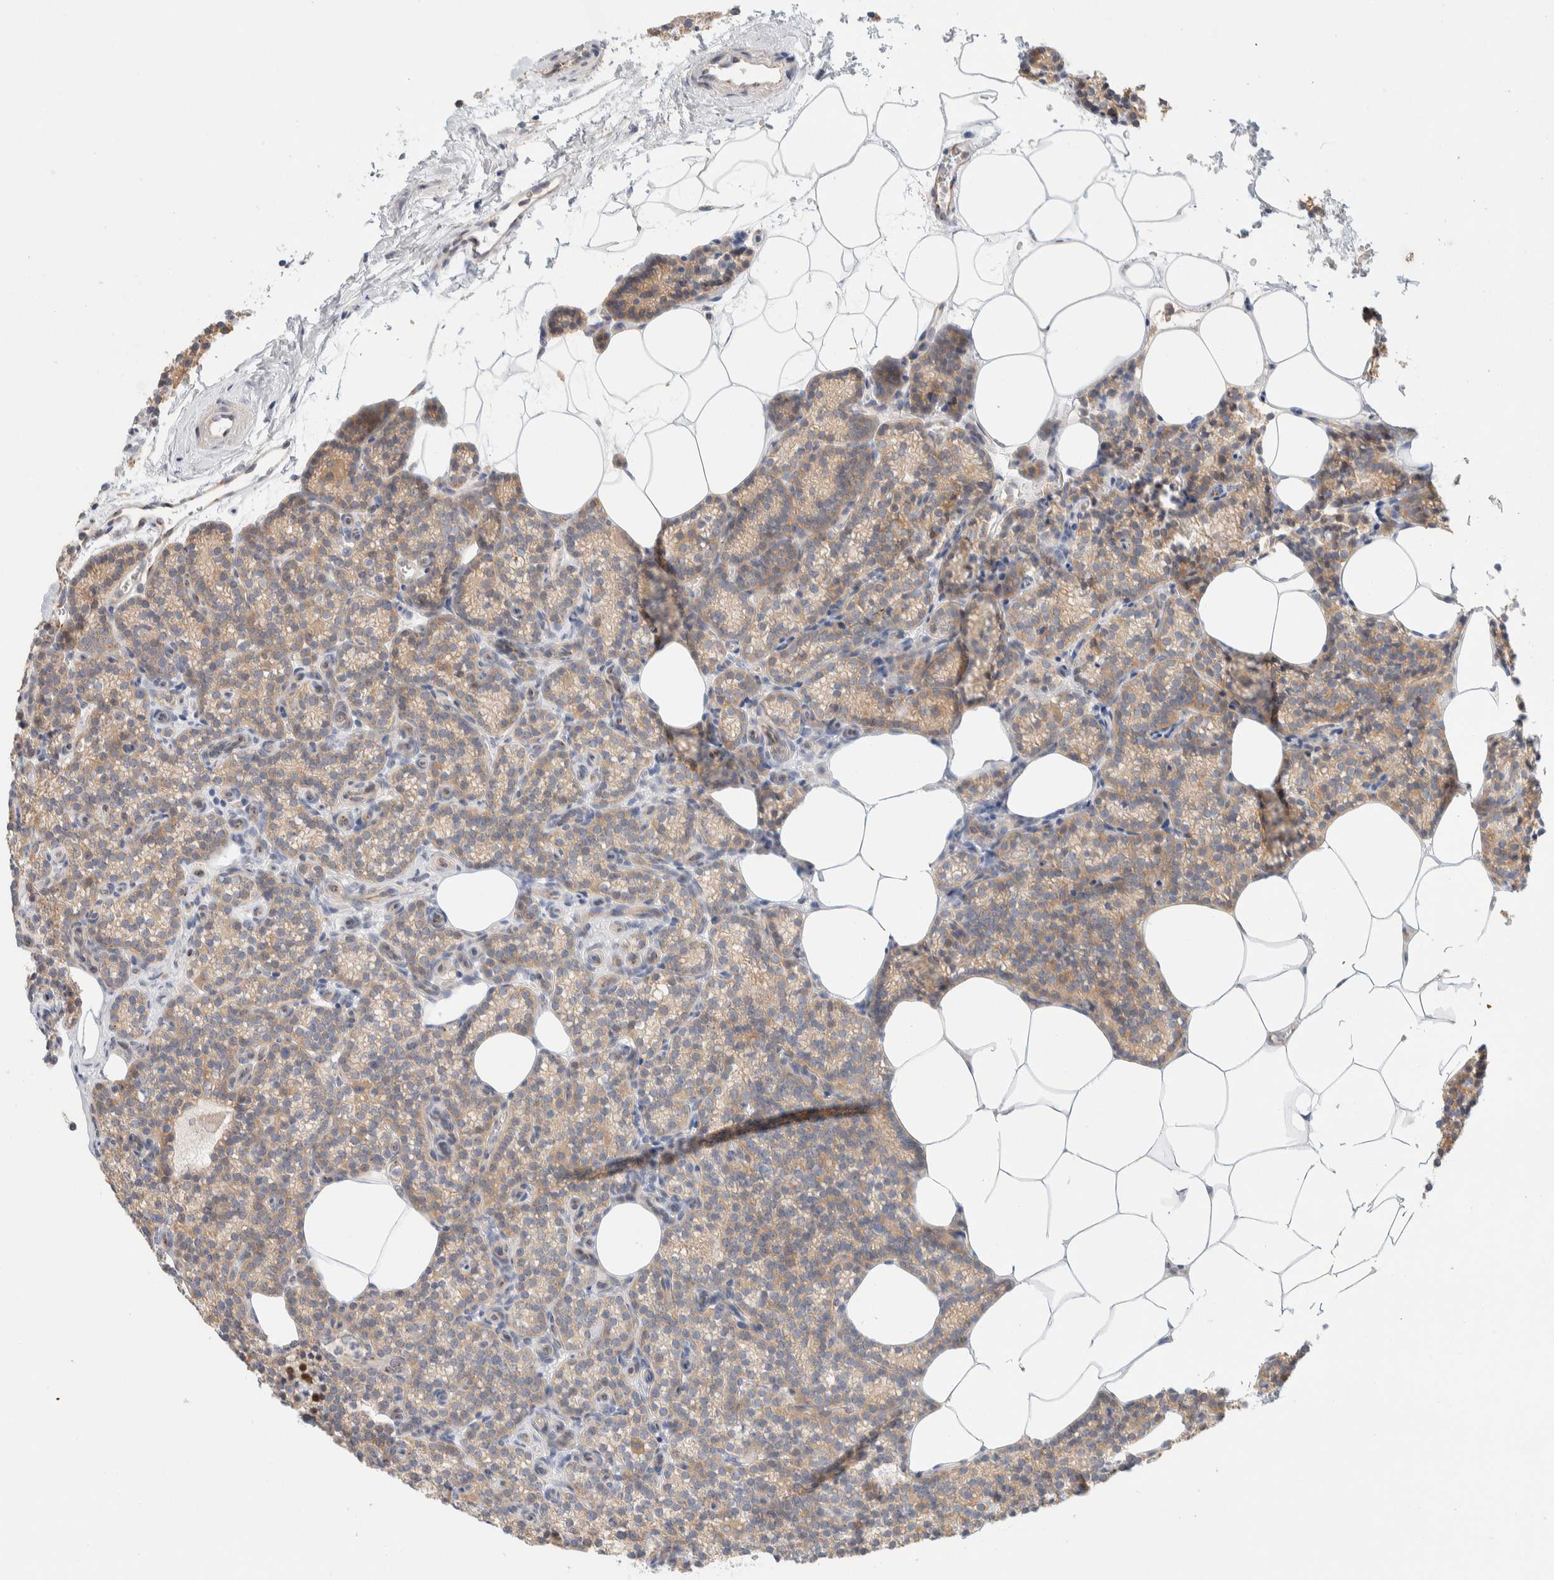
{"staining": {"intensity": "weak", "quantity": "25%-75%", "location": "cytoplasmic/membranous"}, "tissue": "parathyroid gland", "cell_type": "Glandular cells", "image_type": "normal", "snomed": [{"axis": "morphology", "description": "Normal tissue, NOS"}, {"axis": "topography", "description": "Parathyroid gland"}], "caption": "Protein analysis of benign parathyroid gland displays weak cytoplasmic/membranous staining in about 25%-75% of glandular cells.", "gene": "TMEM184B", "patient": {"sex": "male", "age": 58}}